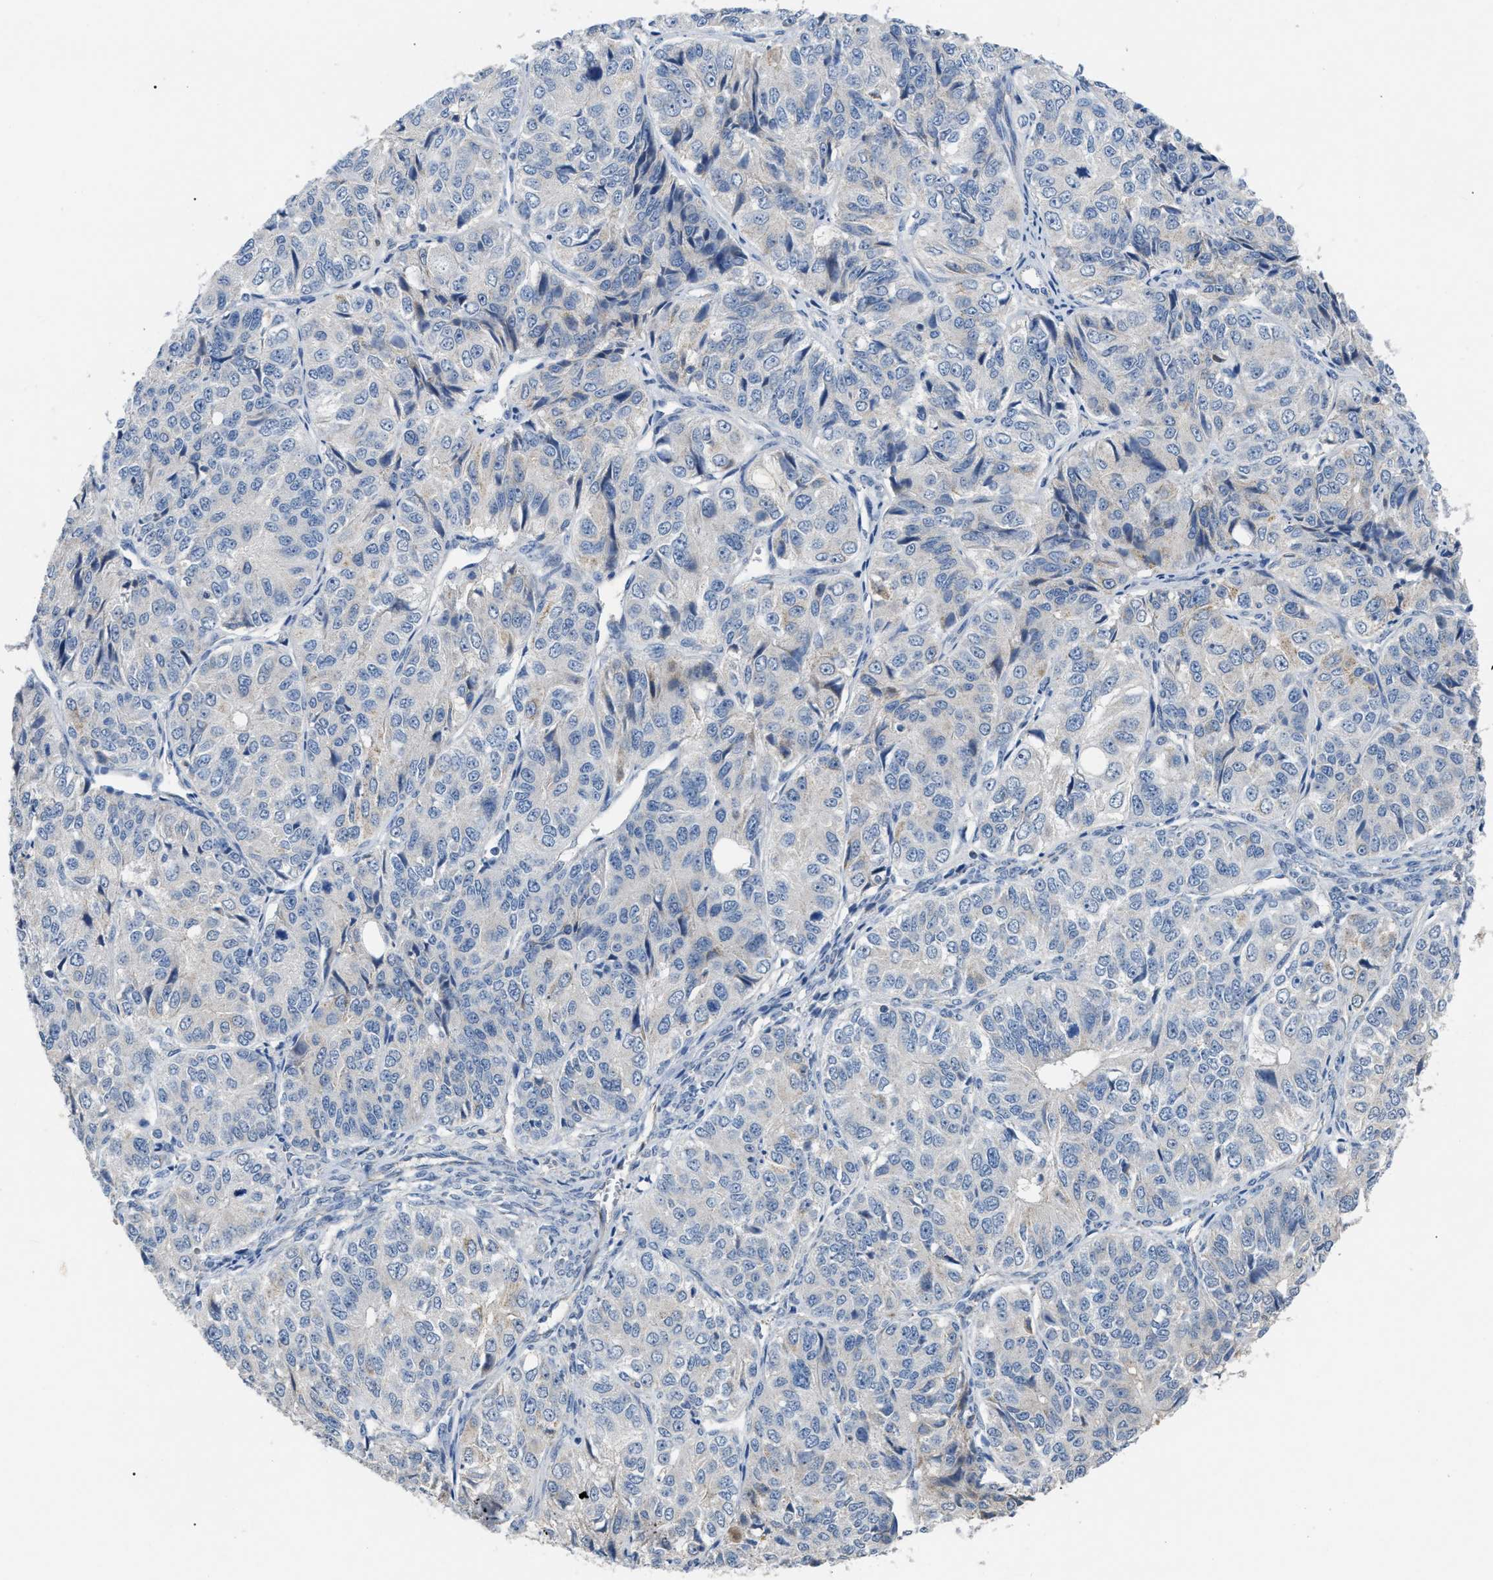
{"staining": {"intensity": "negative", "quantity": "none", "location": "none"}, "tissue": "ovarian cancer", "cell_type": "Tumor cells", "image_type": "cancer", "snomed": [{"axis": "morphology", "description": "Carcinoma, endometroid"}, {"axis": "topography", "description": "Ovary"}], "caption": "This is an IHC image of ovarian cancer (endometroid carcinoma). There is no positivity in tumor cells.", "gene": "DHX58", "patient": {"sex": "female", "age": 51}}